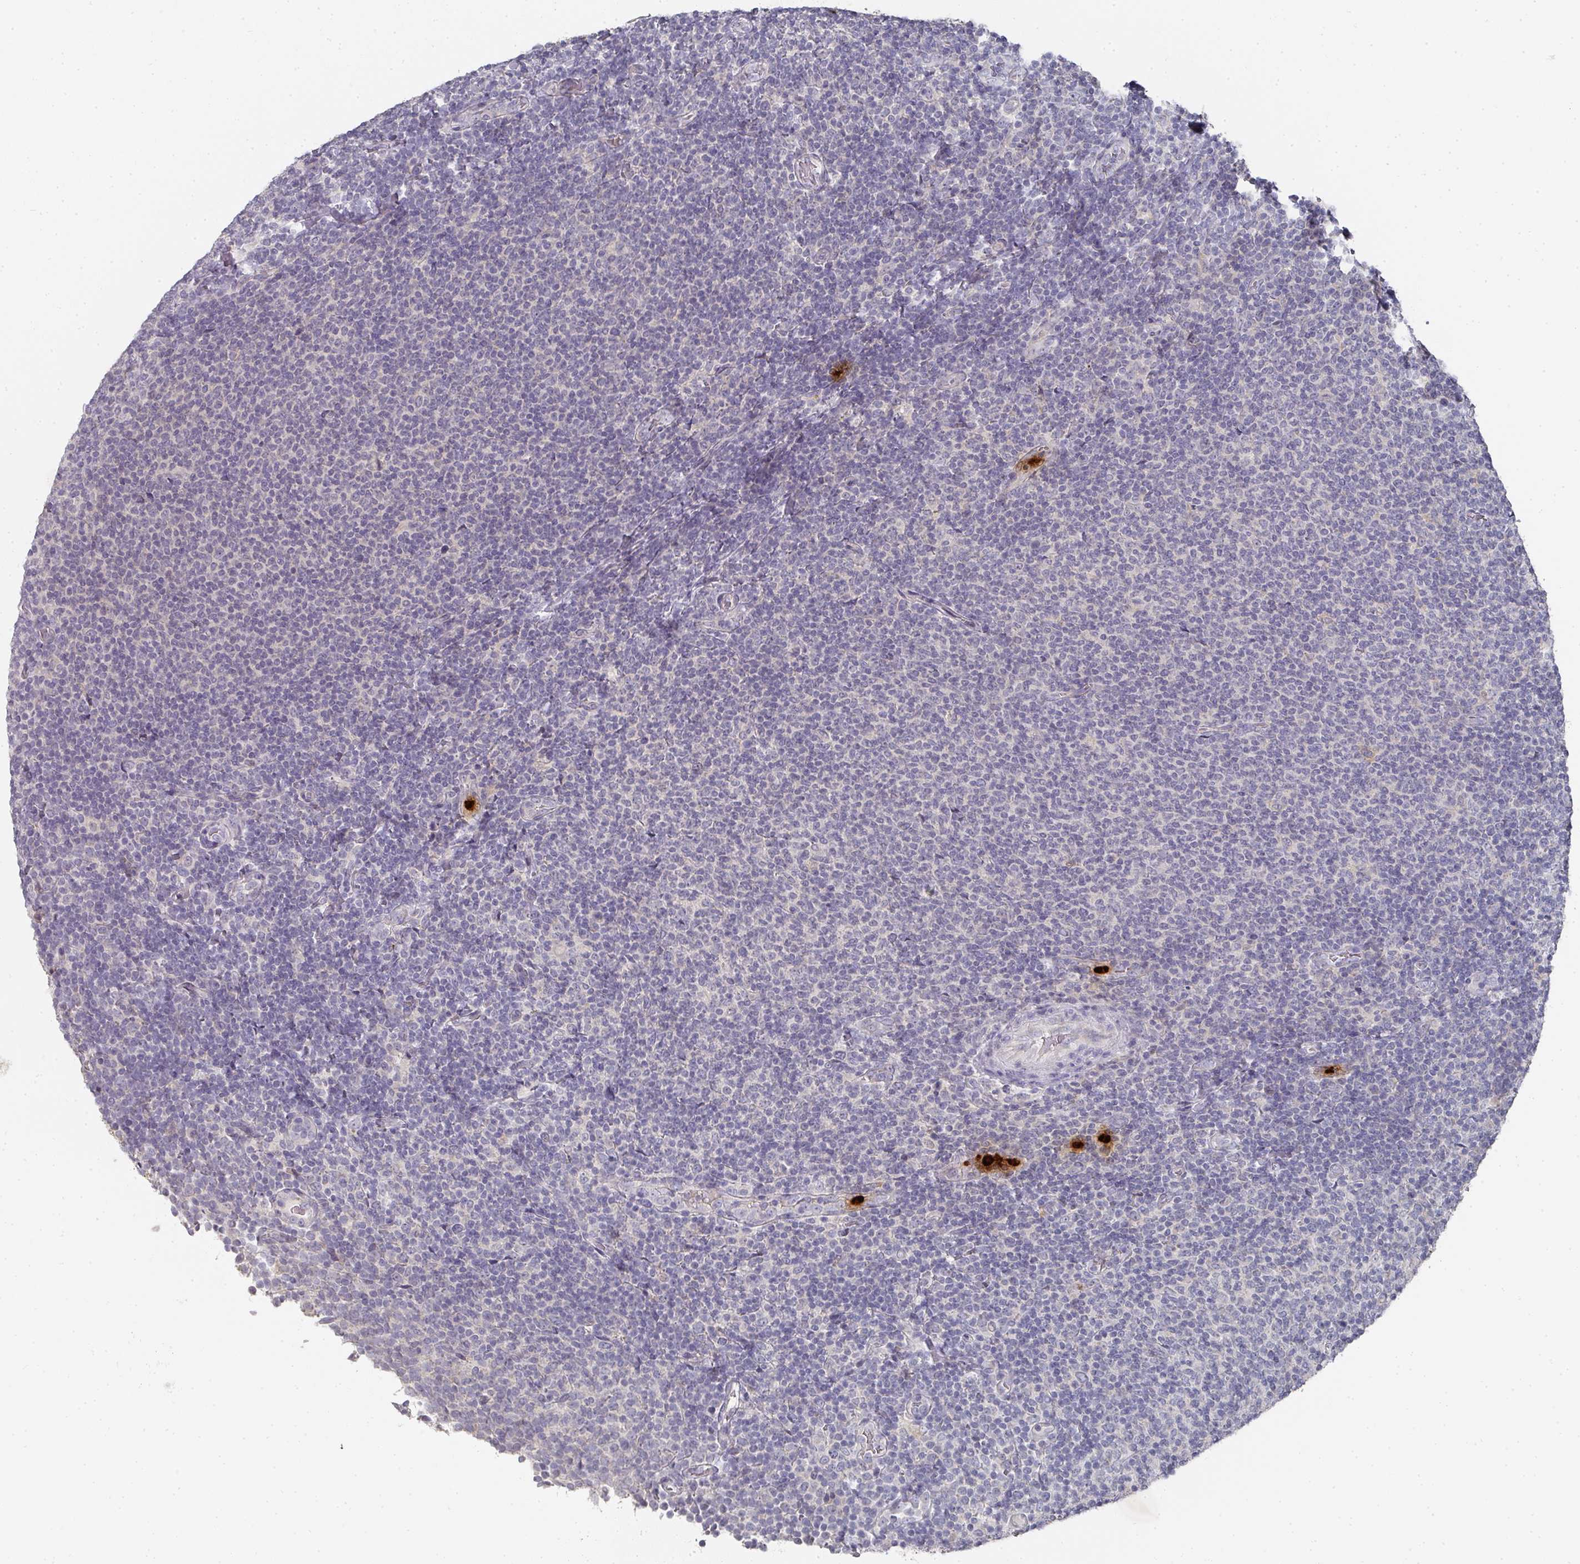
{"staining": {"intensity": "negative", "quantity": "none", "location": "none"}, "tissue": "lymphoma", "cell_type": "Tumor cells", "image_type": "cancer", "snomed": [{"axis": "morphology", "description": "Malignant lymphoma, non-Hodgkin's type, Low grade"}, {"axis": "topography", "description": "Lymph node"}], "caption": "Immunohistochemistry (IHC) of low-grade malignant lymphoma, non-Hodgkin's type demonstrates no staining in tumor cells.", "gene": "CAMP", "patient": {"sex": "male", "age": 52}}